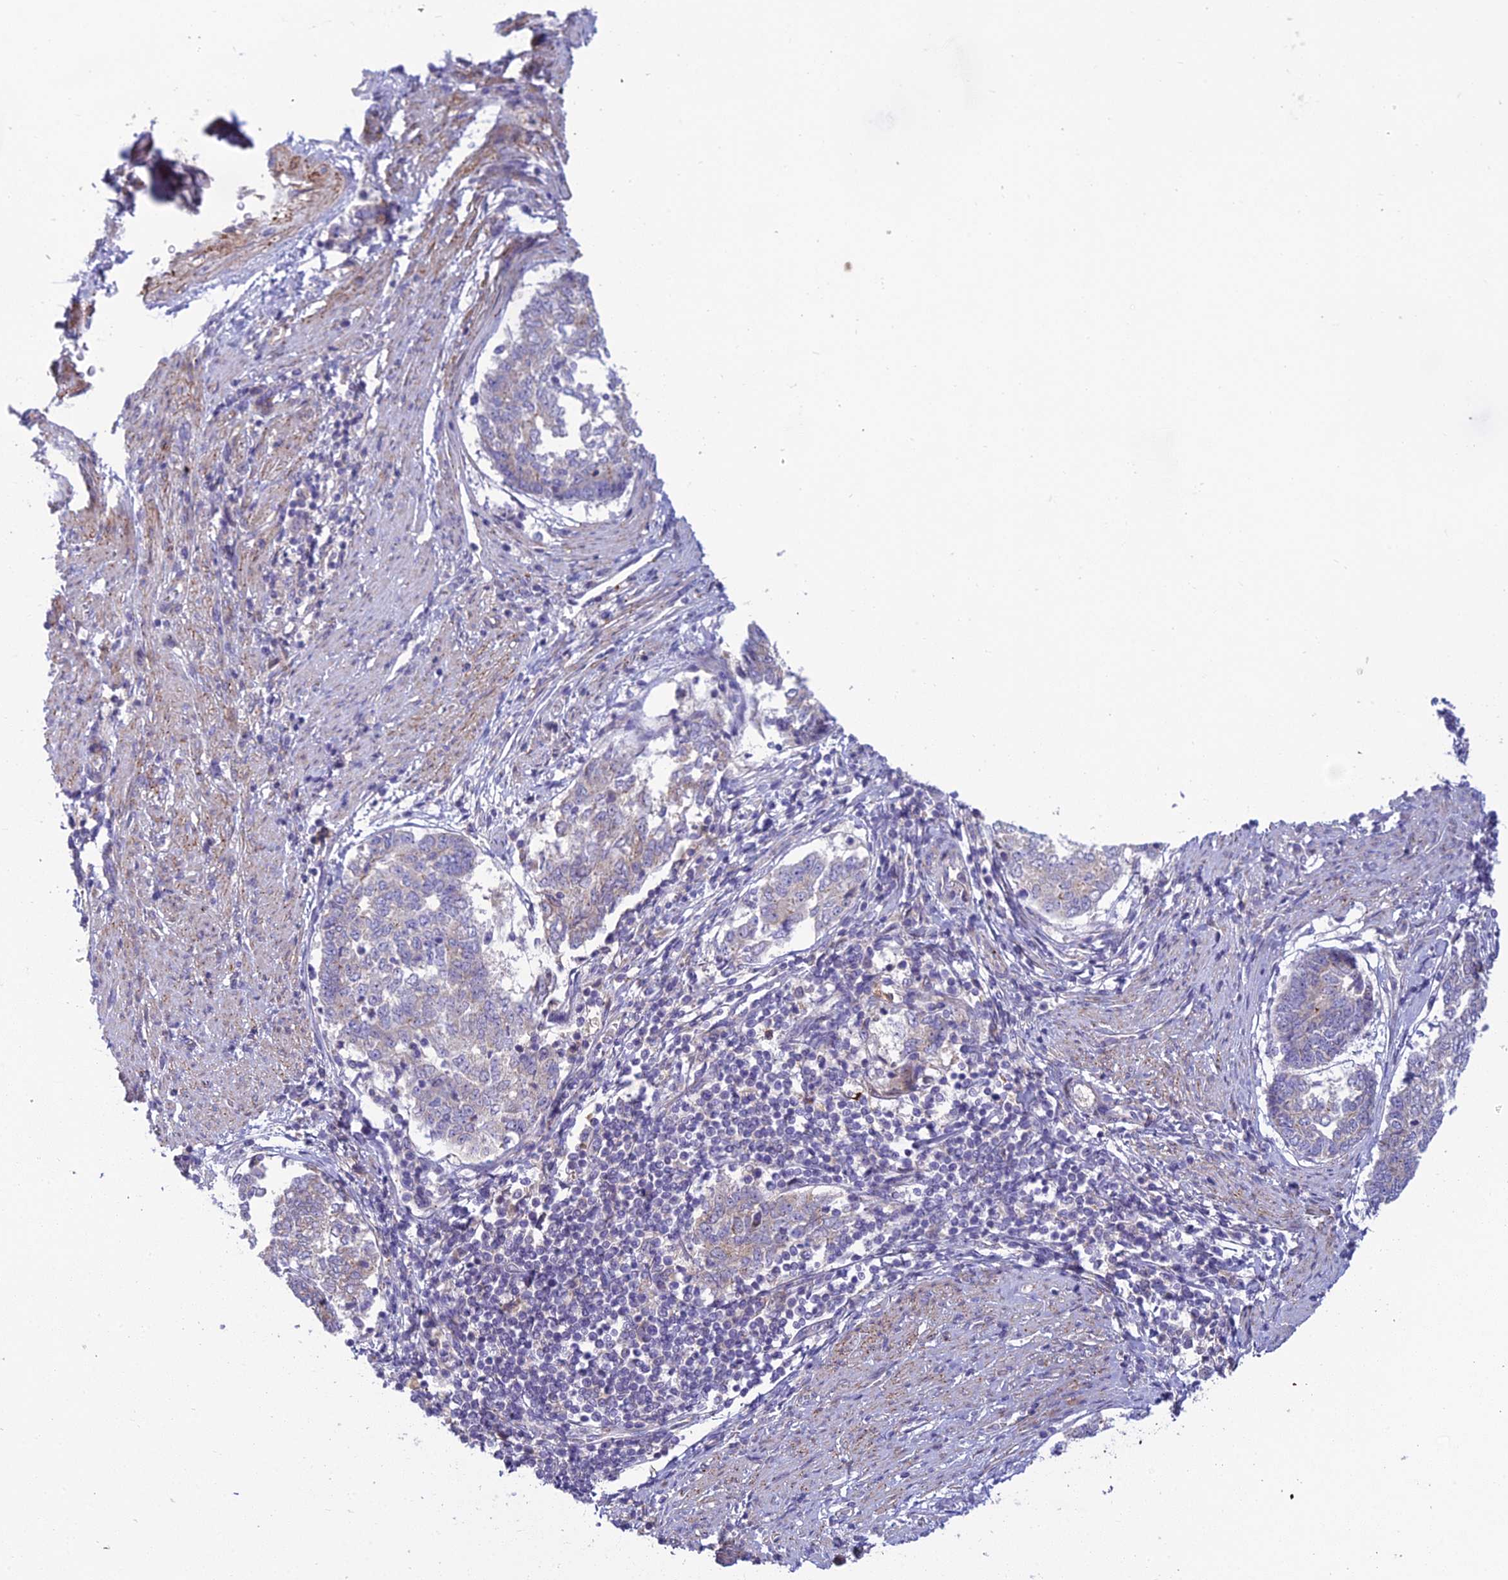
{"staining": {"intensity": "negative", "quantity": "none", "location": "none"}, "tissue": "endometrial cancer", "cell_type": "Tumor cells", "image_type": "cancer", "snomed": [{"axis": "morphology", "description": "Adenocarcinoma, NOS"}, {"axis": "topography", "description": "Endometrium"}], "caption": "This is a image of immunohistochemistry (IHC) staining of adenocarcinoma (endometrial), which shows no positivity in tumor cells.", "gene": "DUS2", "patient": {"sex": "female", "age": 80}}